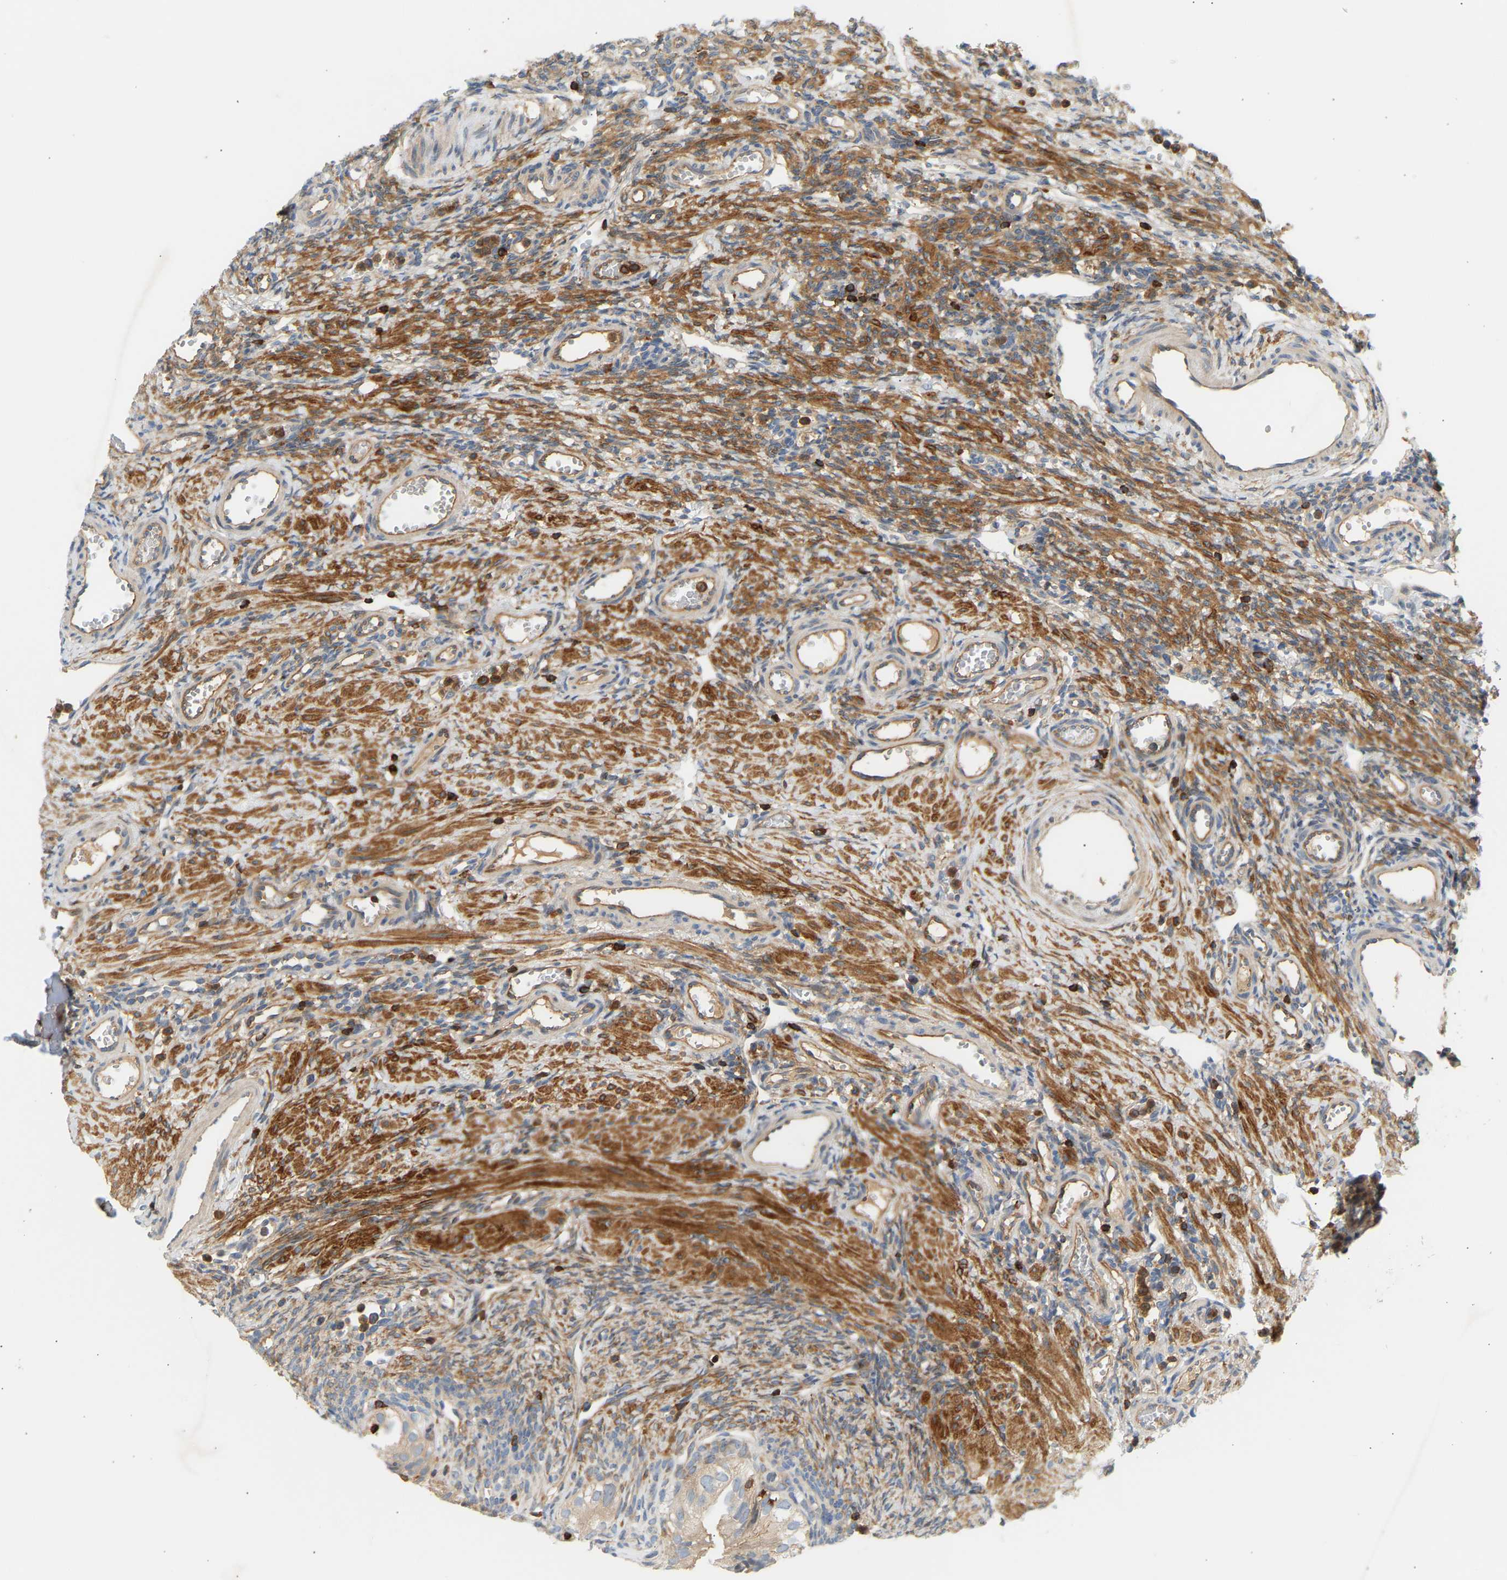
{"staining": {"intensity": "moderate", "quantity": ">75%", "location": "cytoplasmic/membranous"}, "tissue": "ovary", "cell_type": "Follicle cells", "image_type": "normal", "snomed": [{"axis": "morphology", "description": "Normal tissue, NOS"}, {"axis": "topography", "description": "Ovary"}], "caption": "Ovary was stained to show a protein in brown. There is medium levels of moderate cytoplasmic/membranous staining in about >75% of follicle cells. Nuclei are stained in blue.", "gene": "FNBP1", "patient": {"sex": "female", "age": 33}}